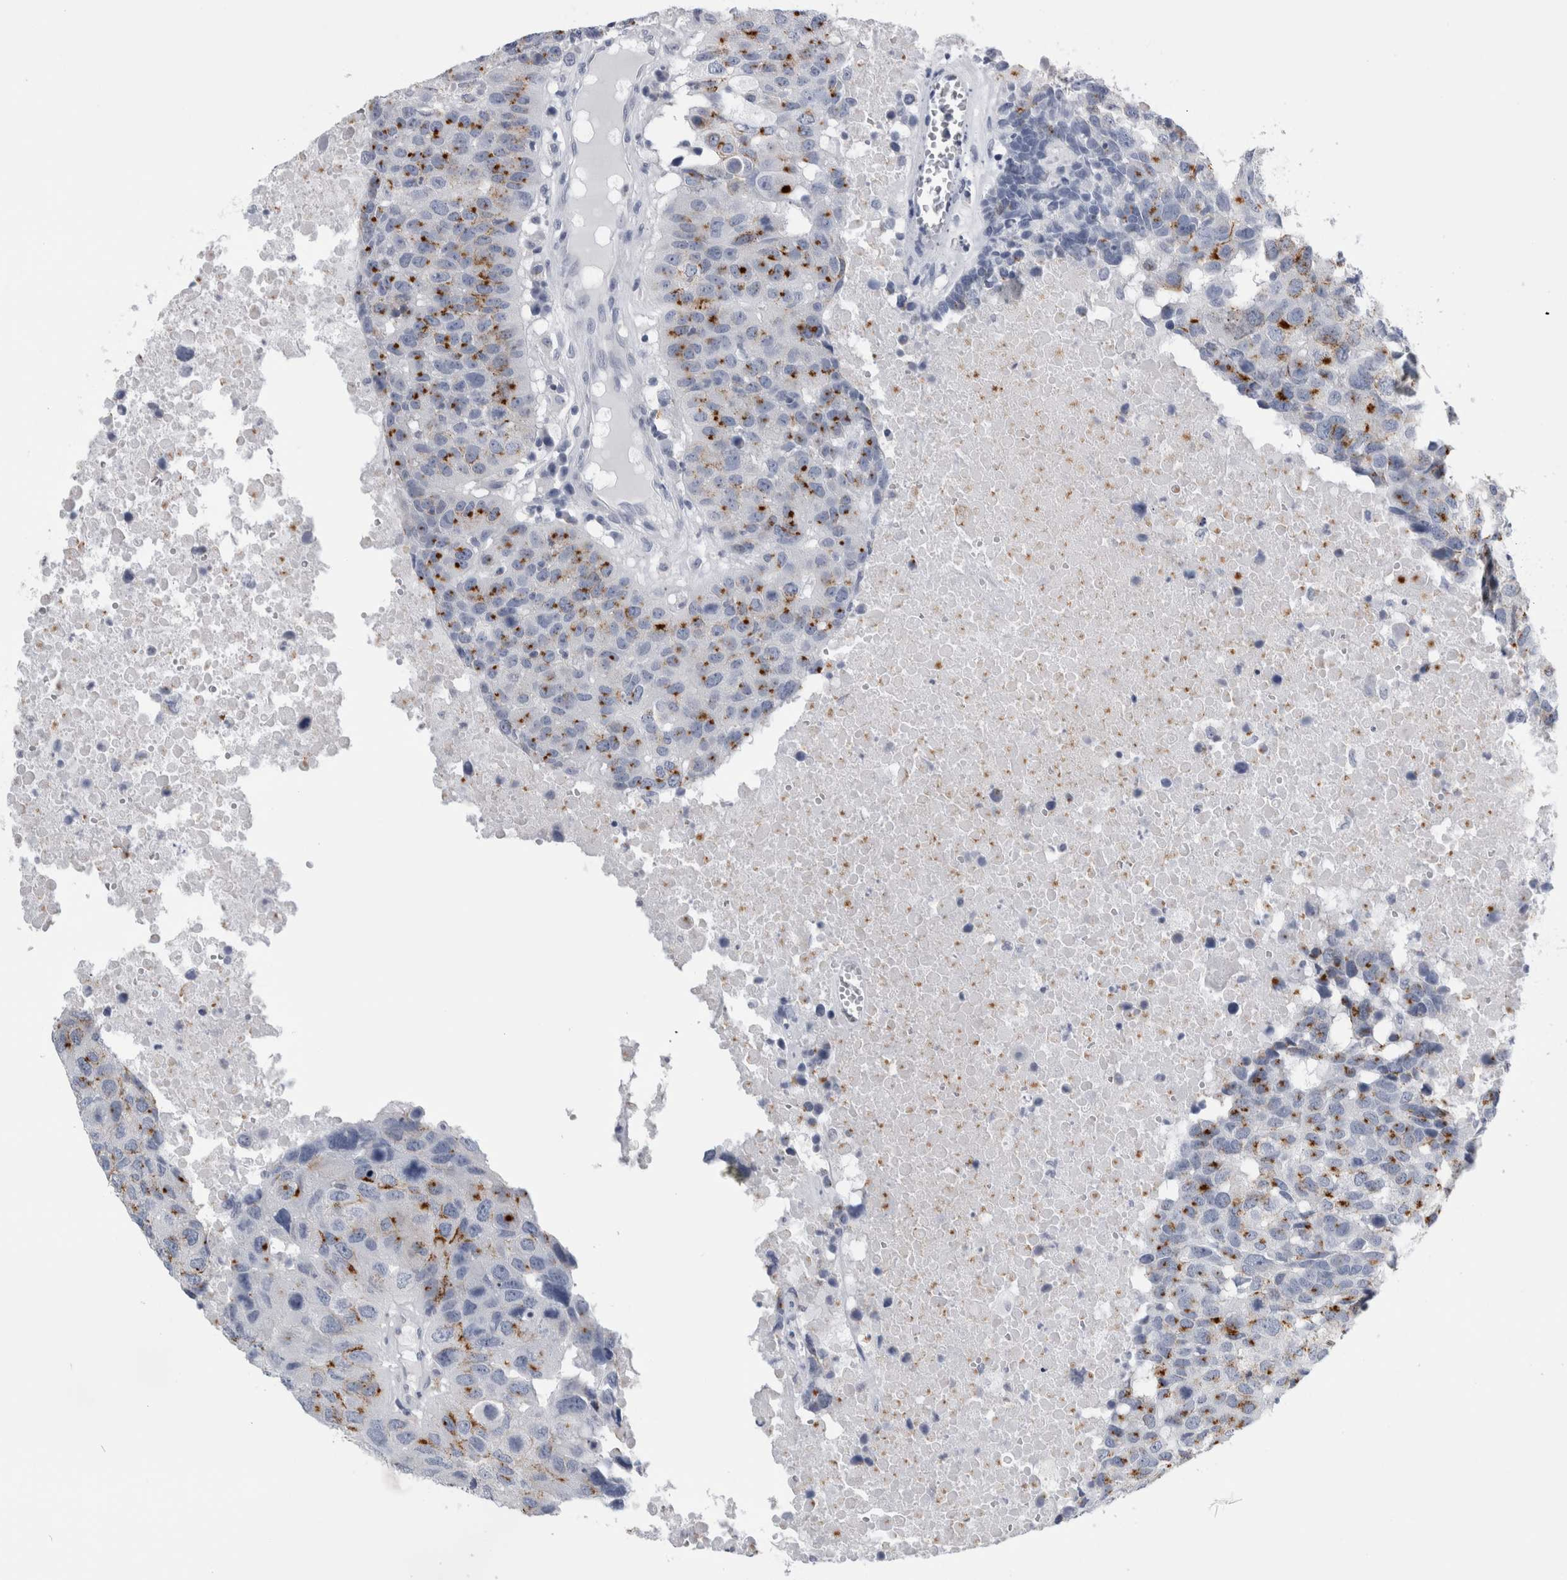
{"staining": {"intensity": "strong", "quantity": "<25%", "location": "cytoplasmic/membranous"}, "tissue": "head and neck cancer", "cell_type": "Tumor cells", "image_type": "cancer", "snomed": [{"axis": "morphology", "description": "Squamous cell carcinoma, NOS"}, {"axis": "topography", "description": "Head-Neck"}], "caption": "Protein staining of head and neck squamous cell carcinoma tissue demonstrates strong cytoplasmic/membranous staining in approximately <25% of tumor cells. The protein is shown in brown color, while the nuclei are stained blue.", "gene": "ANKFY1", "patient": {"sex": "male", "age": 66}}